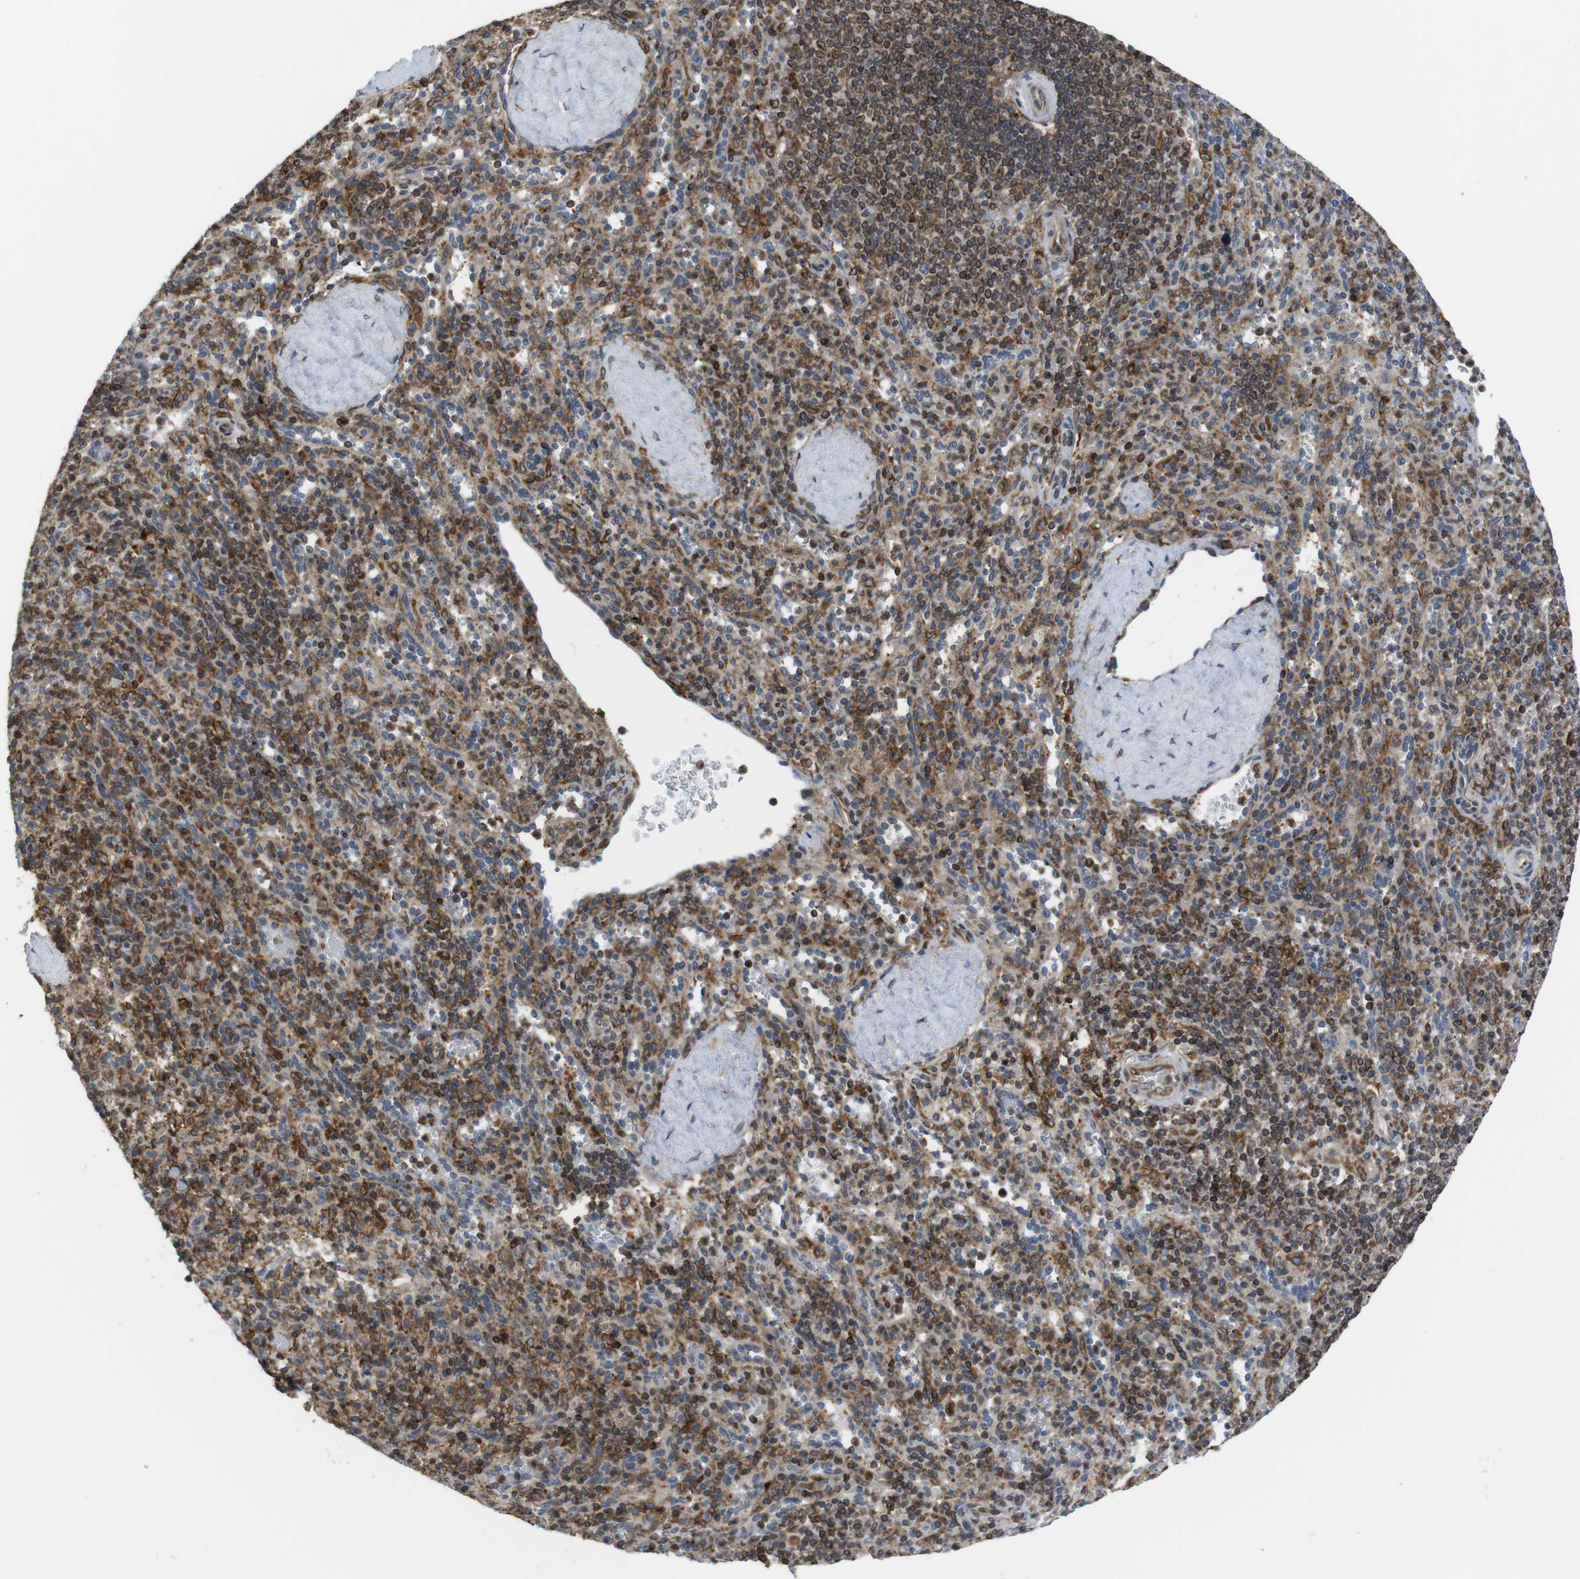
{"staining": {"intensity": "moderate", "quantity": ">75%", "location": "cytoplasmic/membranous"}, "tissue": "spleen", "cell_type": "Cells in red pulp", "image_type": "normal", "snomed": [{"axis": "morphology", "description": "Normal tissue, NOS"}, {"axis": "topography", "description": "Spleen"}], "caption": "Immunohistochemical staining of unremarkable human spleen shows moderate cytoplasmic/membranous protein expression in about >75% of cells in red pulp.", "gene": "ARL6IP5", "patient": {"sex": "male", "age": 36}}